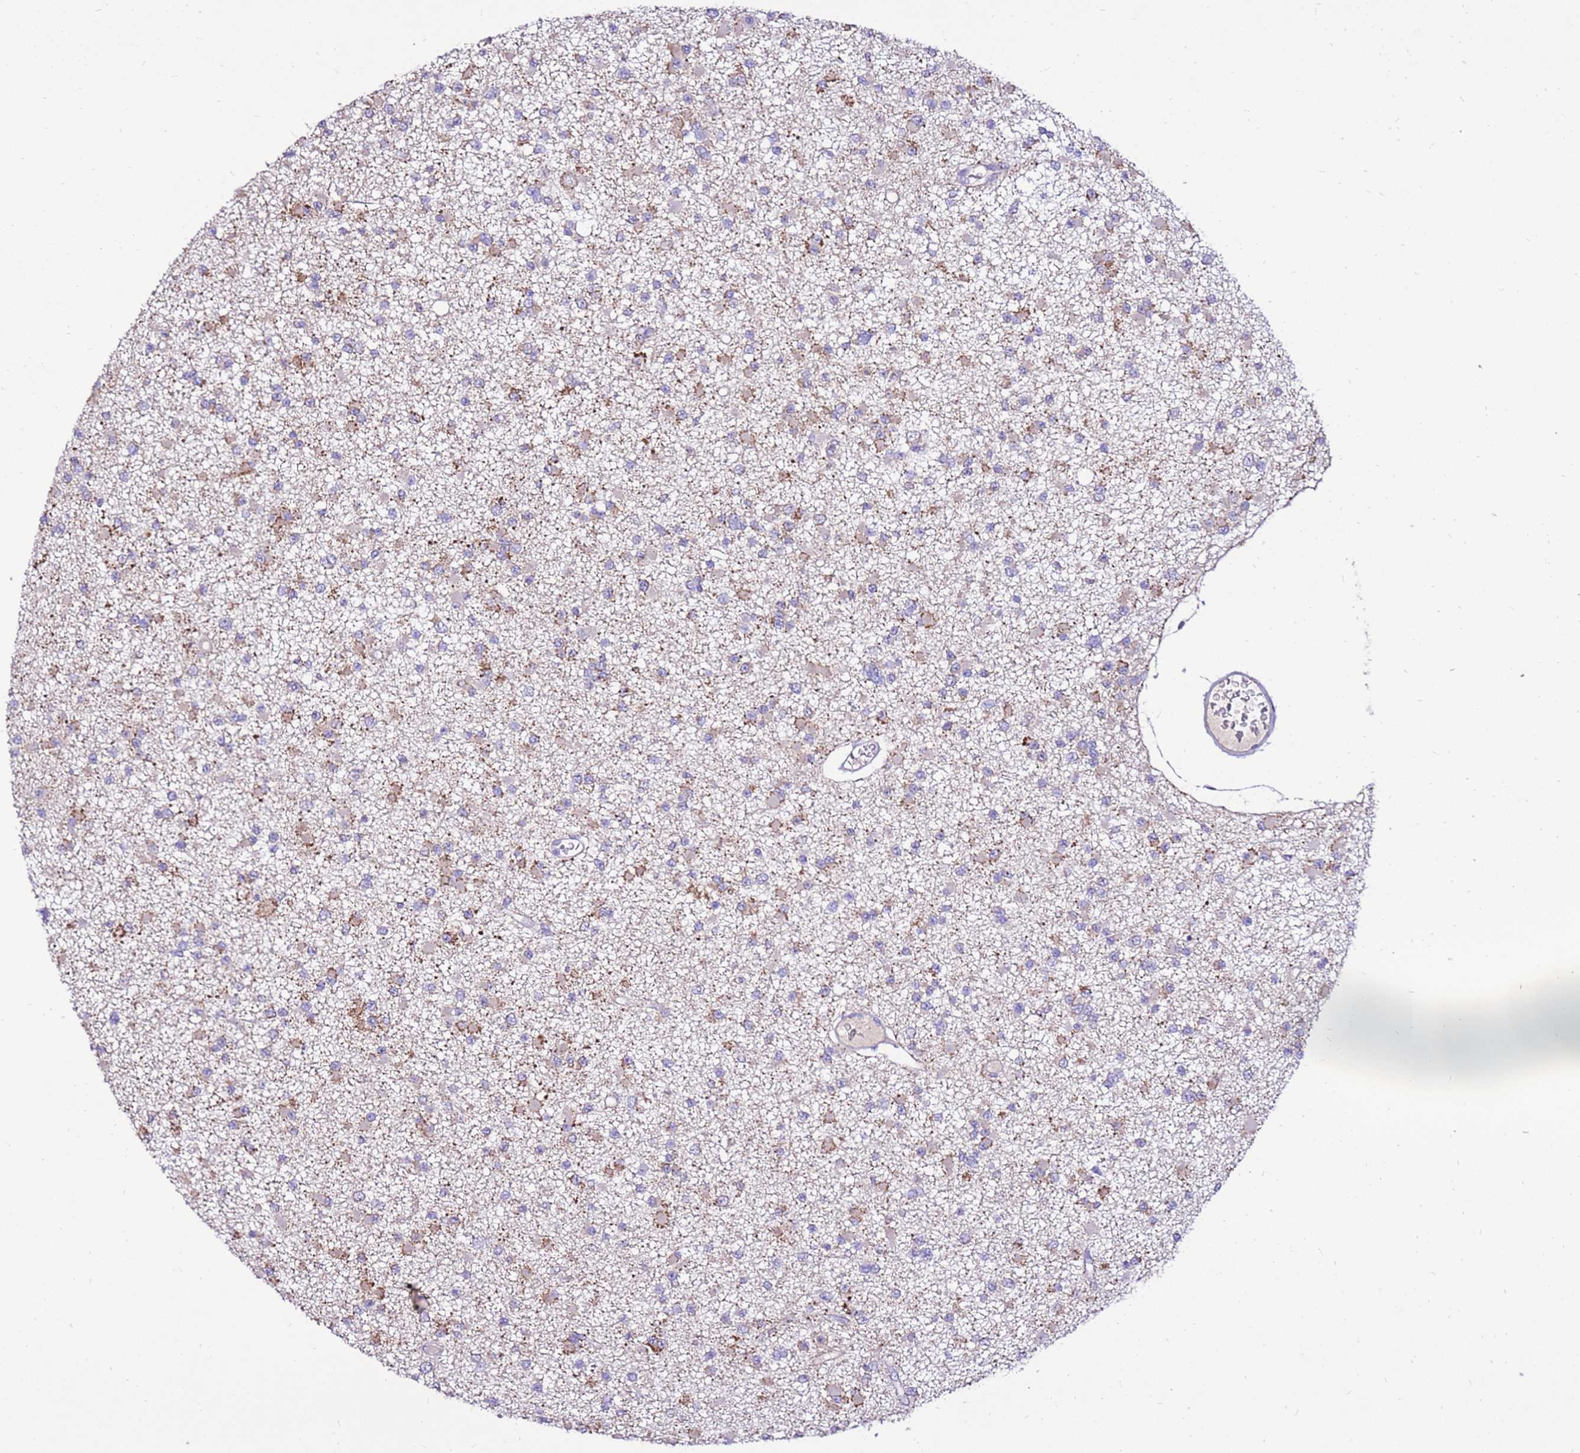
{"staining": {"intensity": "moderate", "quantity": "<25%", "location": "cytoplasmic/membranous"}, "tissue": "glioma", "cell_type": "Tumor cells", "image_type": "cancer", "snomed": [{"axis": "morphology", "description": "Glioma, malignant, Low grade"}, {"axis": "topography", "description": "Brain"}], "caption": "A brown stain shows moderate cytoplasmic/membranous positivity of a protein in glioma tumor cells.", "gene": "TMEM106C", "patient": {"sex": "female", "age": 22}}